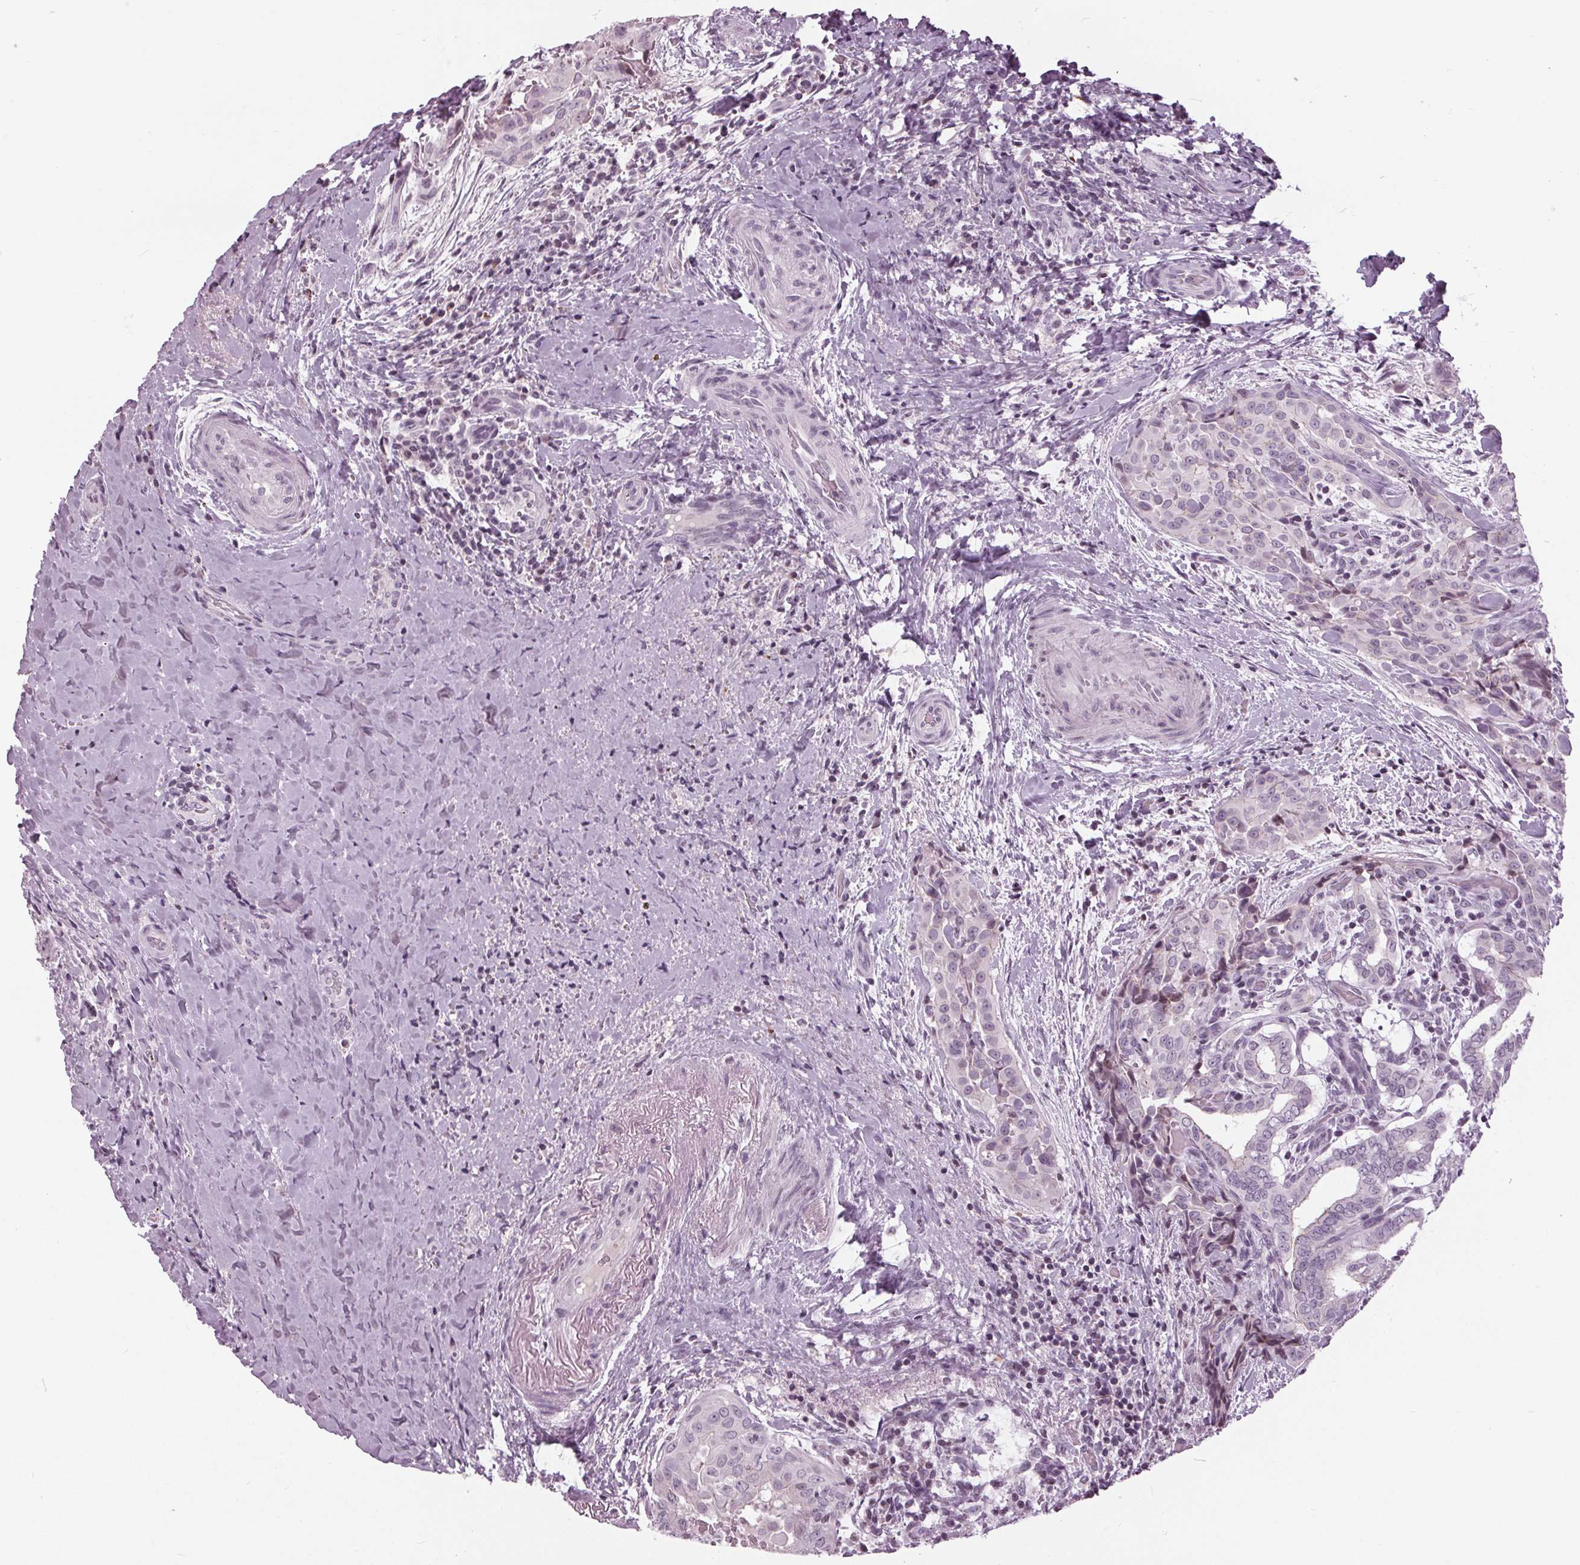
{"staining": {"intensity": "weak", "quantity": "25%-75%", "location": "cytoplasmic/membranous"}, "tissue": "thyroid cancer", "cell_type": "Tumor cells", "image_type": "cancer", "snomed": [{"axis": "morphology", "description": "Papillary adenocarcinoma, NOS"}, {"axis": "morphology", "description": "Papillary adenoma metastatic"}, {"axis": "topography", "description": "Thyroid gland"}], "caption": "Papillary adenocarcinoma (thyroid) stained with immunohistochemistry (IHC) displays weak cytoplasmic/membranous expression in about 25%-75% of tumor cells. (IHC, brightfield microscopy, high magnification).", "gene": "SLC9A4", "patient": {"sex": "female", "age": 50}}